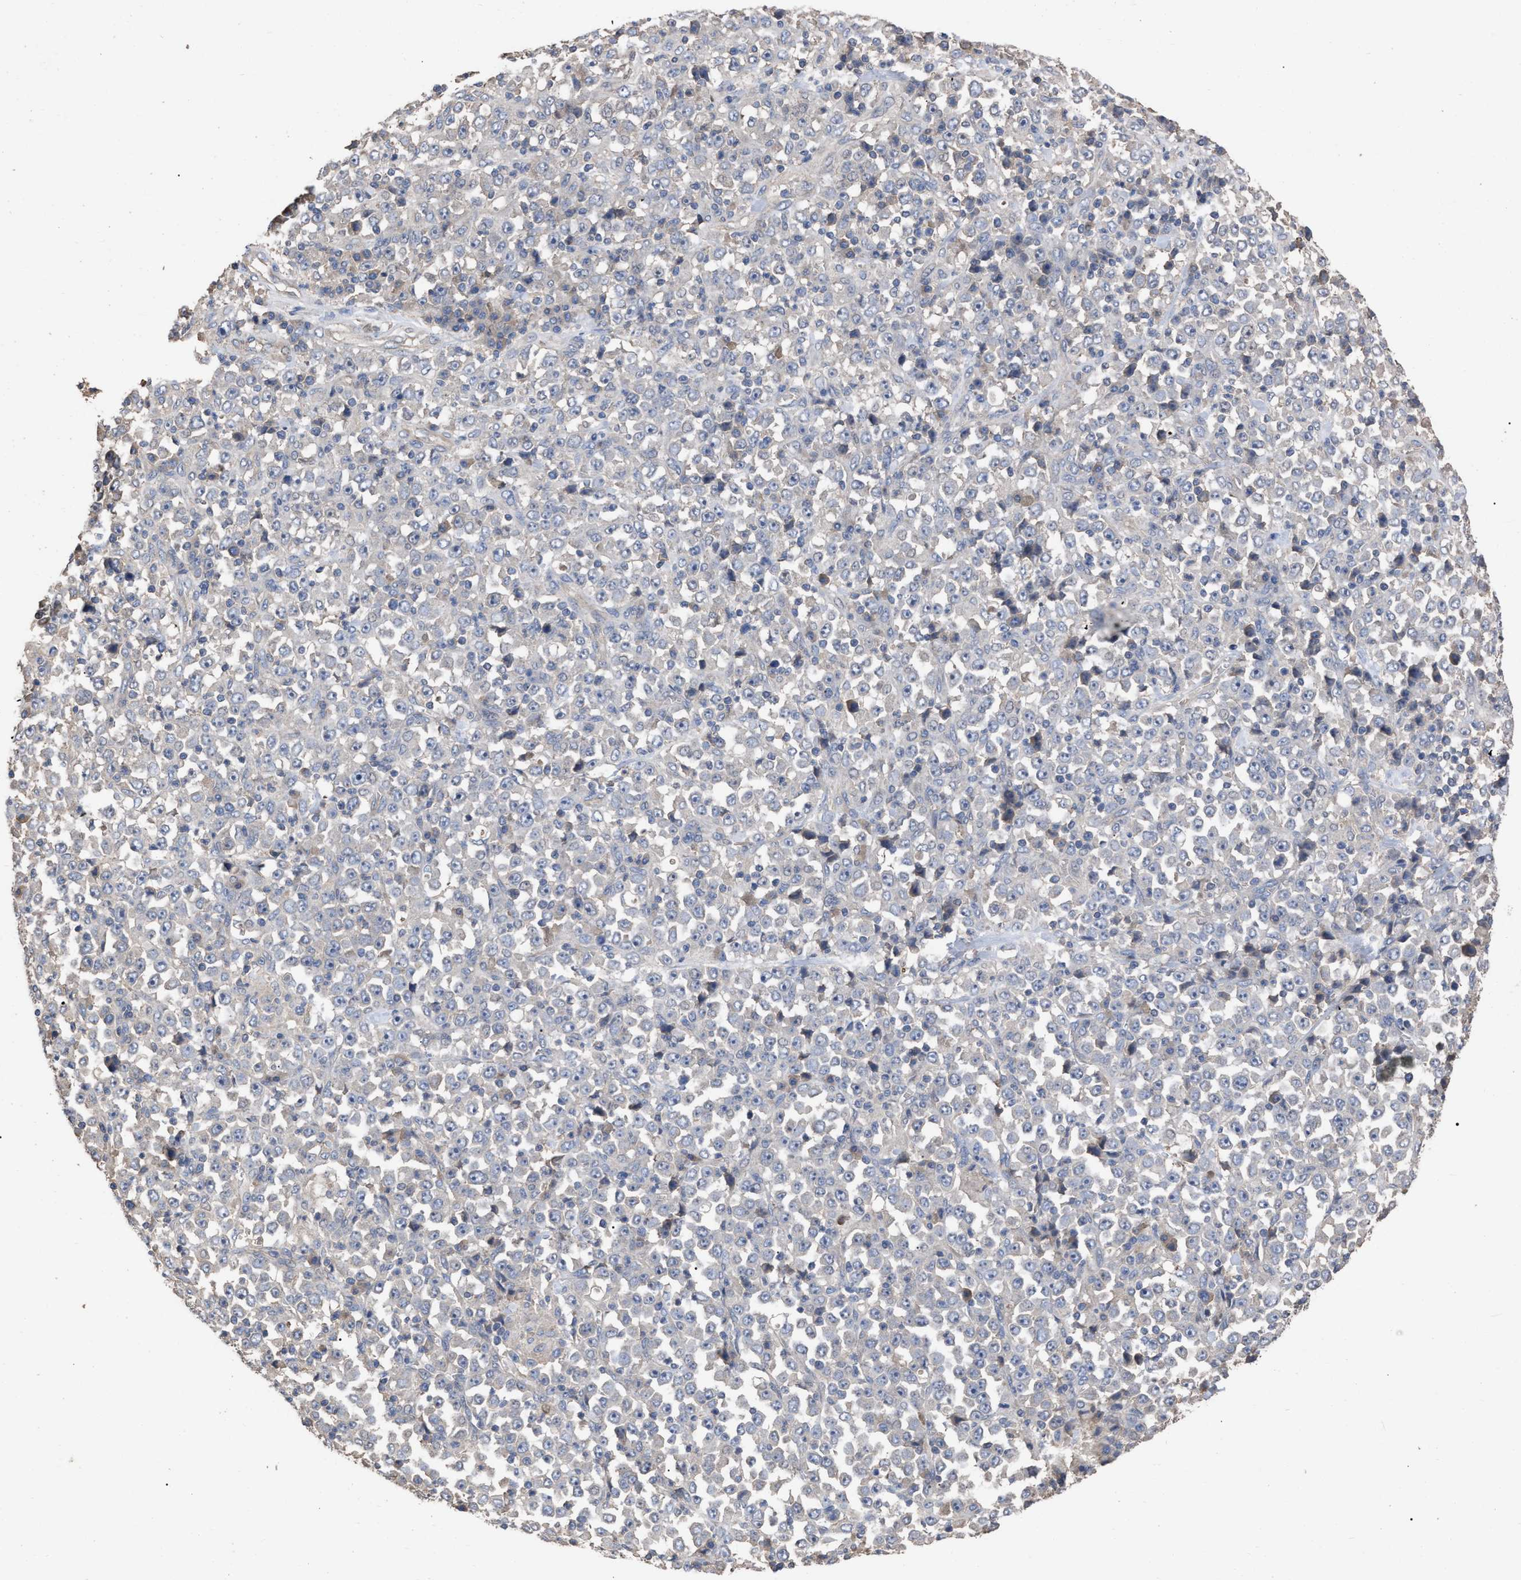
{"staining": {"intensity": "negative", "quantity": "none", "location": "none"}, "tissue": "stomach cancer", "cell_type": "Tumor cells", "image_type": "cancer", "snomed": [{"axis": "morphology", "description": "Normal tissue, NOS"}, {"axis": "morphology", "description": "Adenocarcinoma, NOS"}, {"axis": "topography", "description": "Stomach, upper"}, {"axis": "topography", "description": "Stomach"}], "caption": "There is no significant positivity in tumor cells of stomach cancer.", "gene": "BTN2A1", "patient": {"sex": "male", "age": 59}}